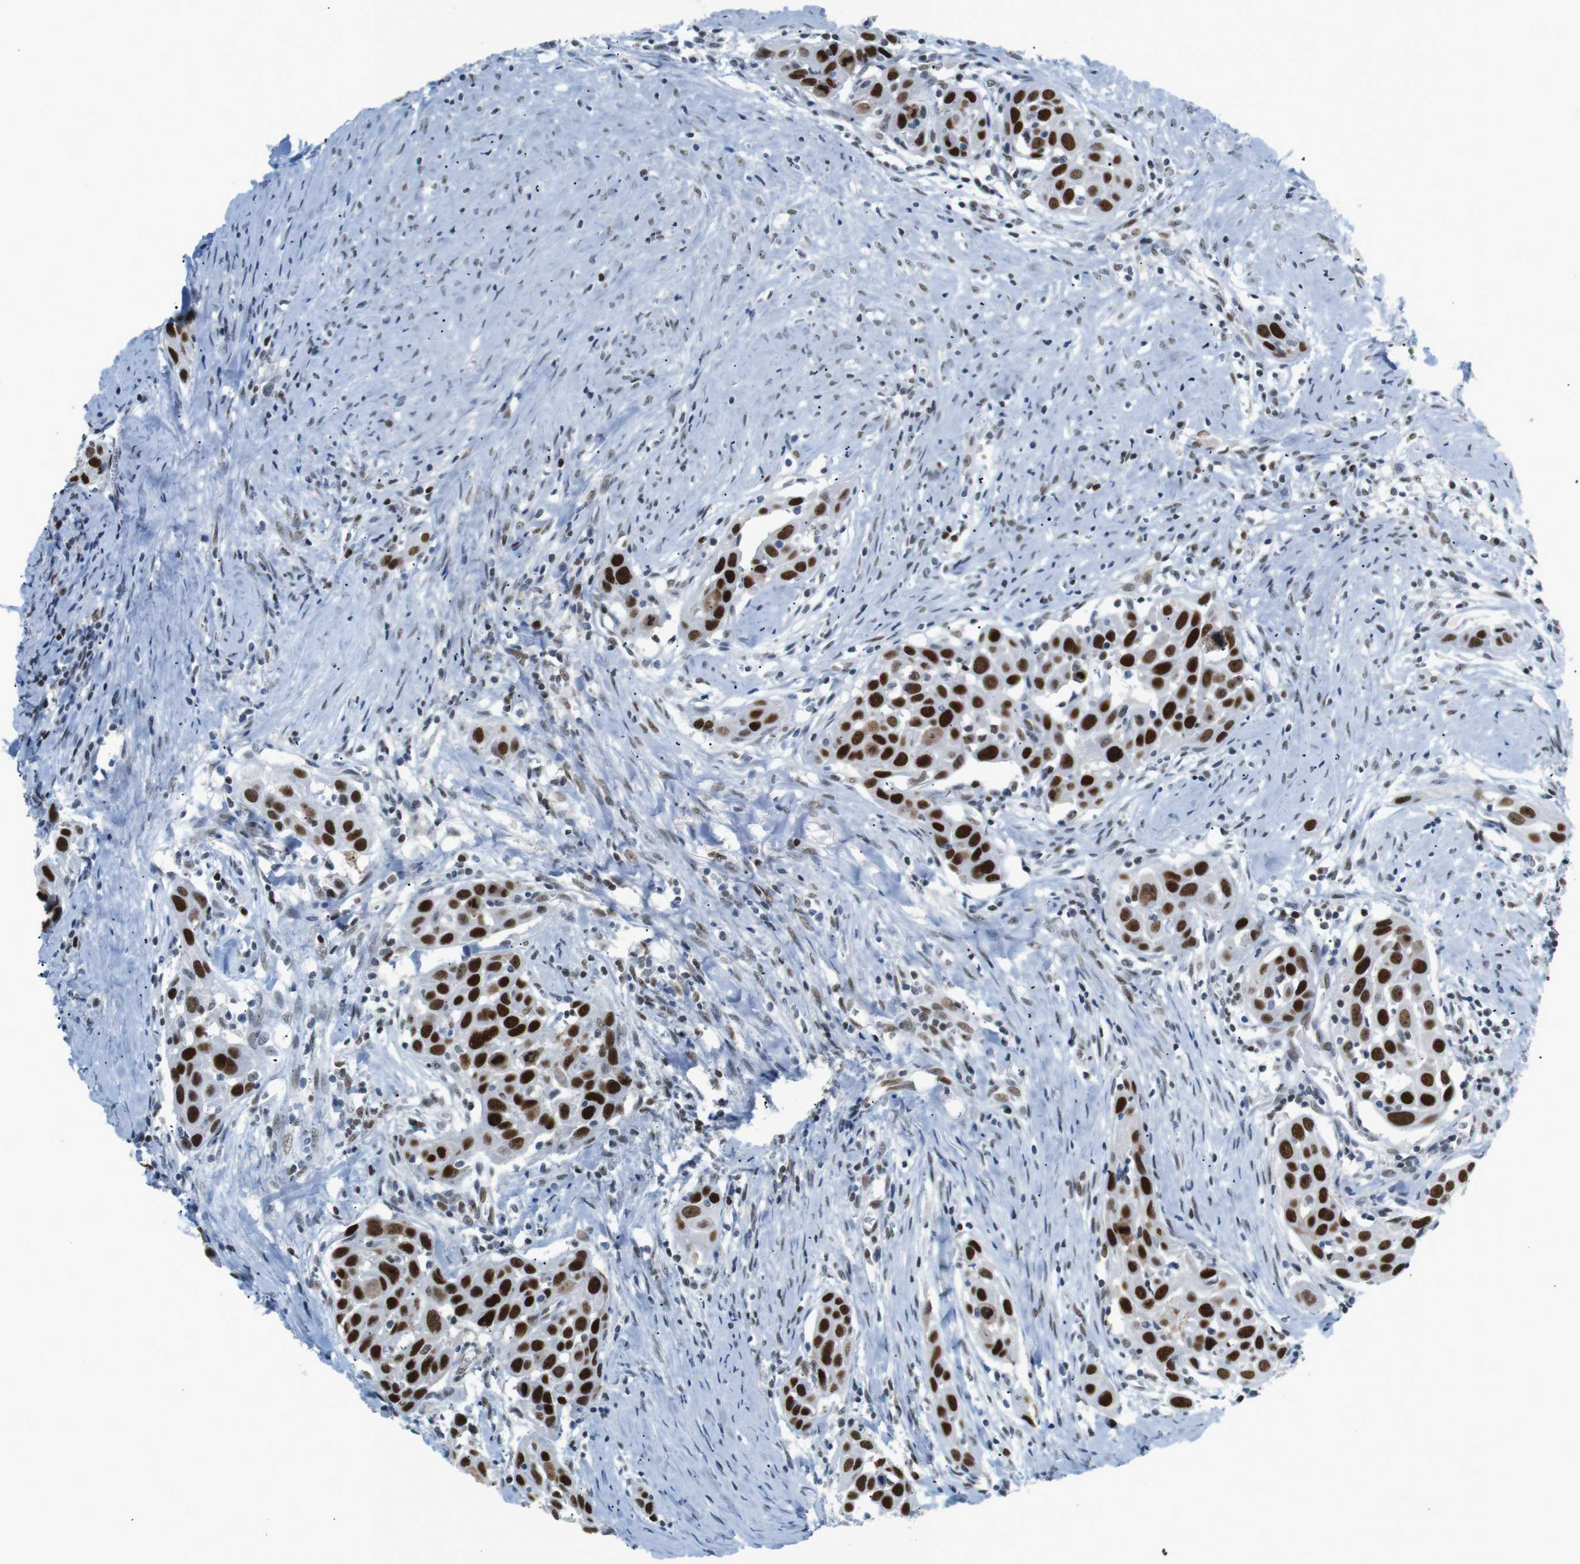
{"staining": {"intensity": "strong", "quantity": ">75%", "location": "nuclear"}, "tissue": "head and neck cancer", "cell_type": "Tumor cells", "image_type": "cancer", "snomed": [{"axis": "morphology", "description": "Squamous cell carcinoma, NOS"}, {"axis": "topography", "description": "Oral tissue"}, {"axis": "topography", "description": "Head-Neck"}], "caption": "IHC histopathology image of human head and neck squamous cell carcinoma stained for a protein (brown), which displays high levels of strong nuclear staining in about >75% of tumor cells.", "gene": "RIOX2", "patient": {"sex": "female", "age": 50}}